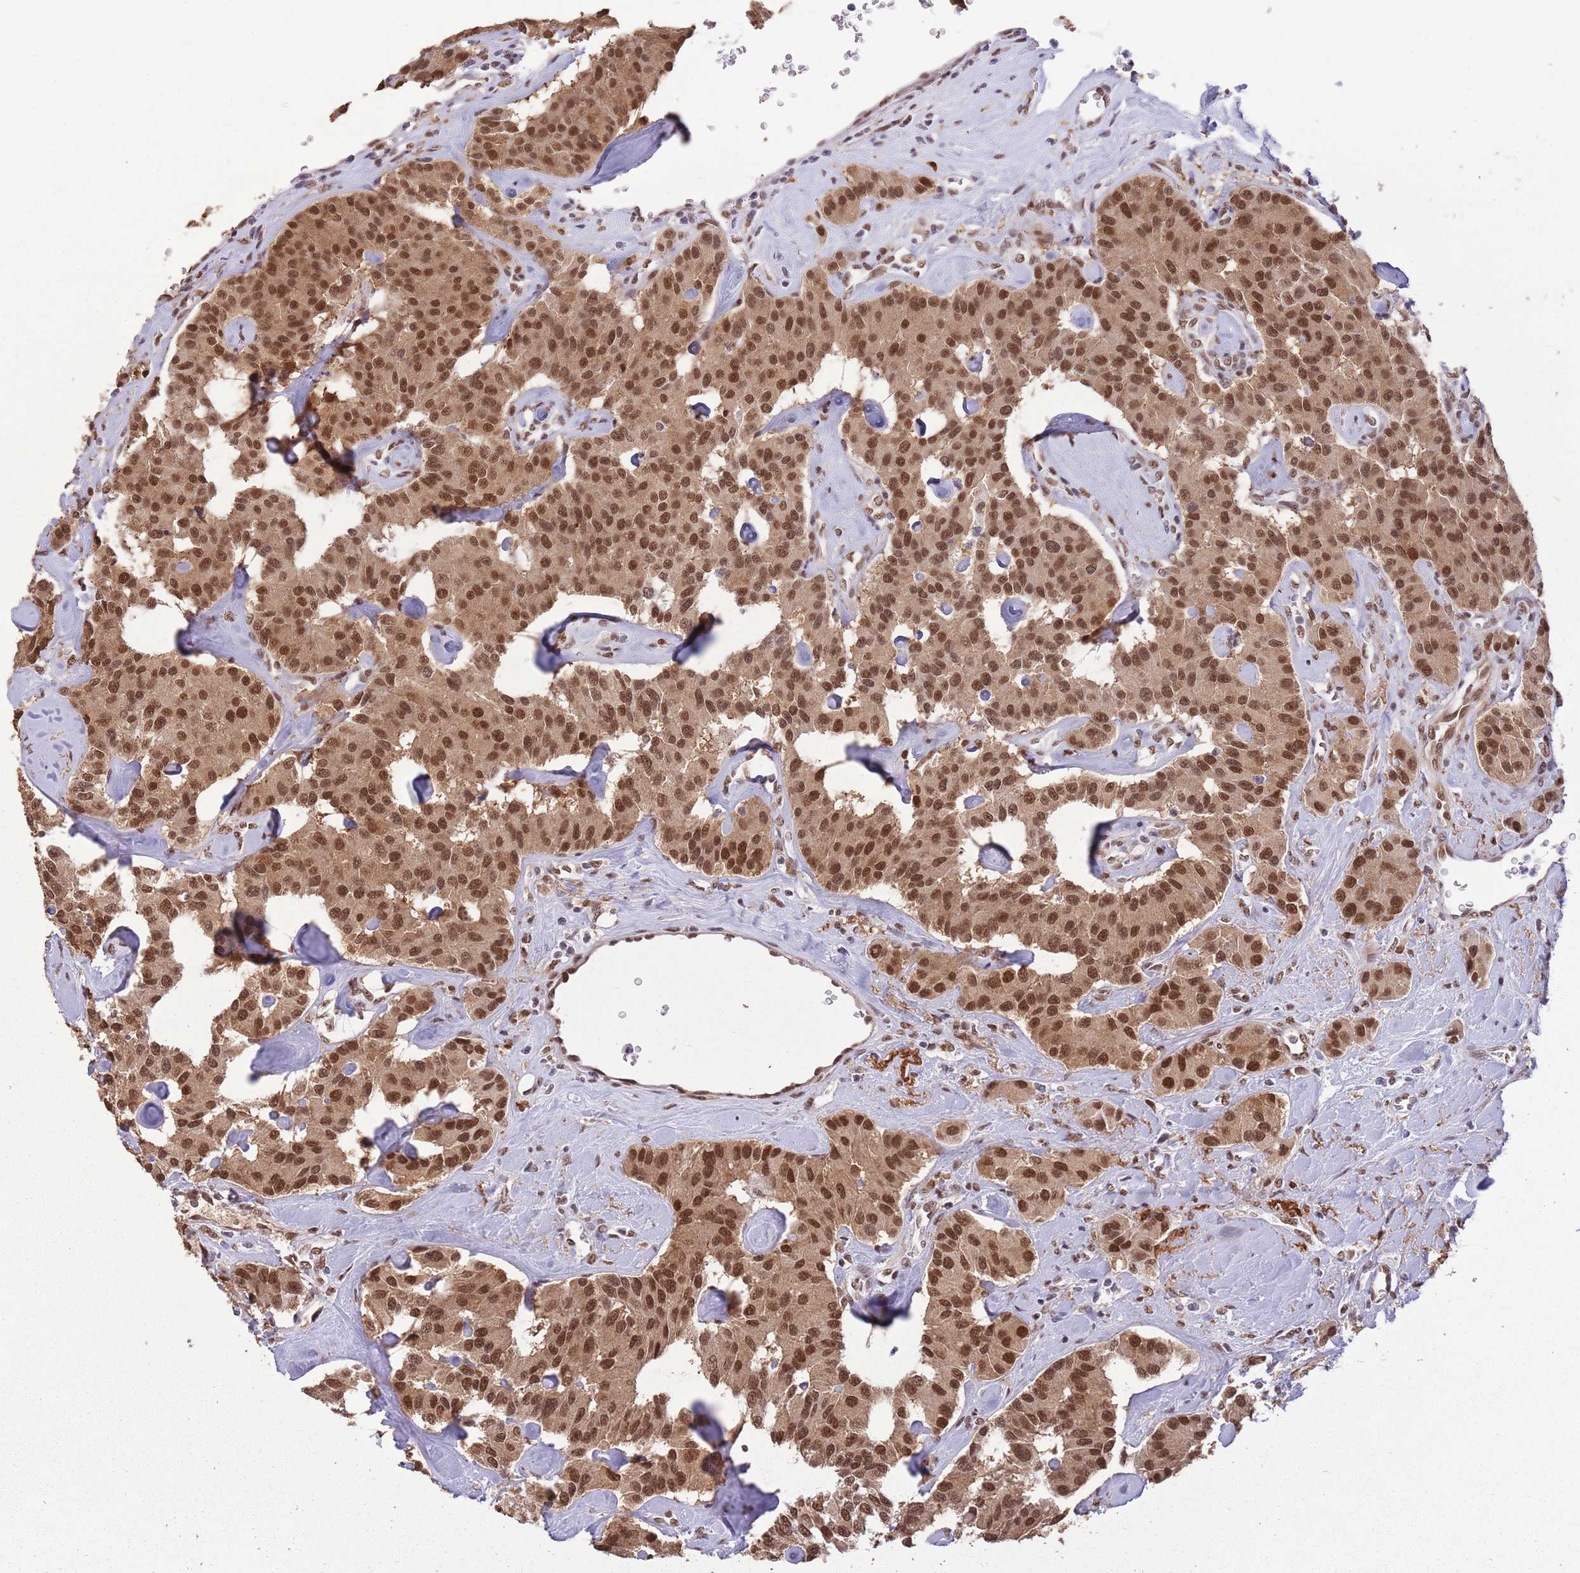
{"staining": {"intensity": "moderate", "quantity": ">75%", "location": "cytoplasmic/membranous,nuclear"}, "tissue": "carcinoid", "cell_type": "Tumor cells", "image_type": "cancer", "snomed": [{"axis": "morphology", "description": "Carcinoid, malignant, NOS"}, {"axis": "topography", "description": "Pancreas"}], "caption": "Carcinoid stained with IHC displays moderate cytoplasmic/membranous and nuclear positivity in approximately >75% of tumor cells.", "gene": "TRIM32", "patient": {"sex": "male", "age": 41}}